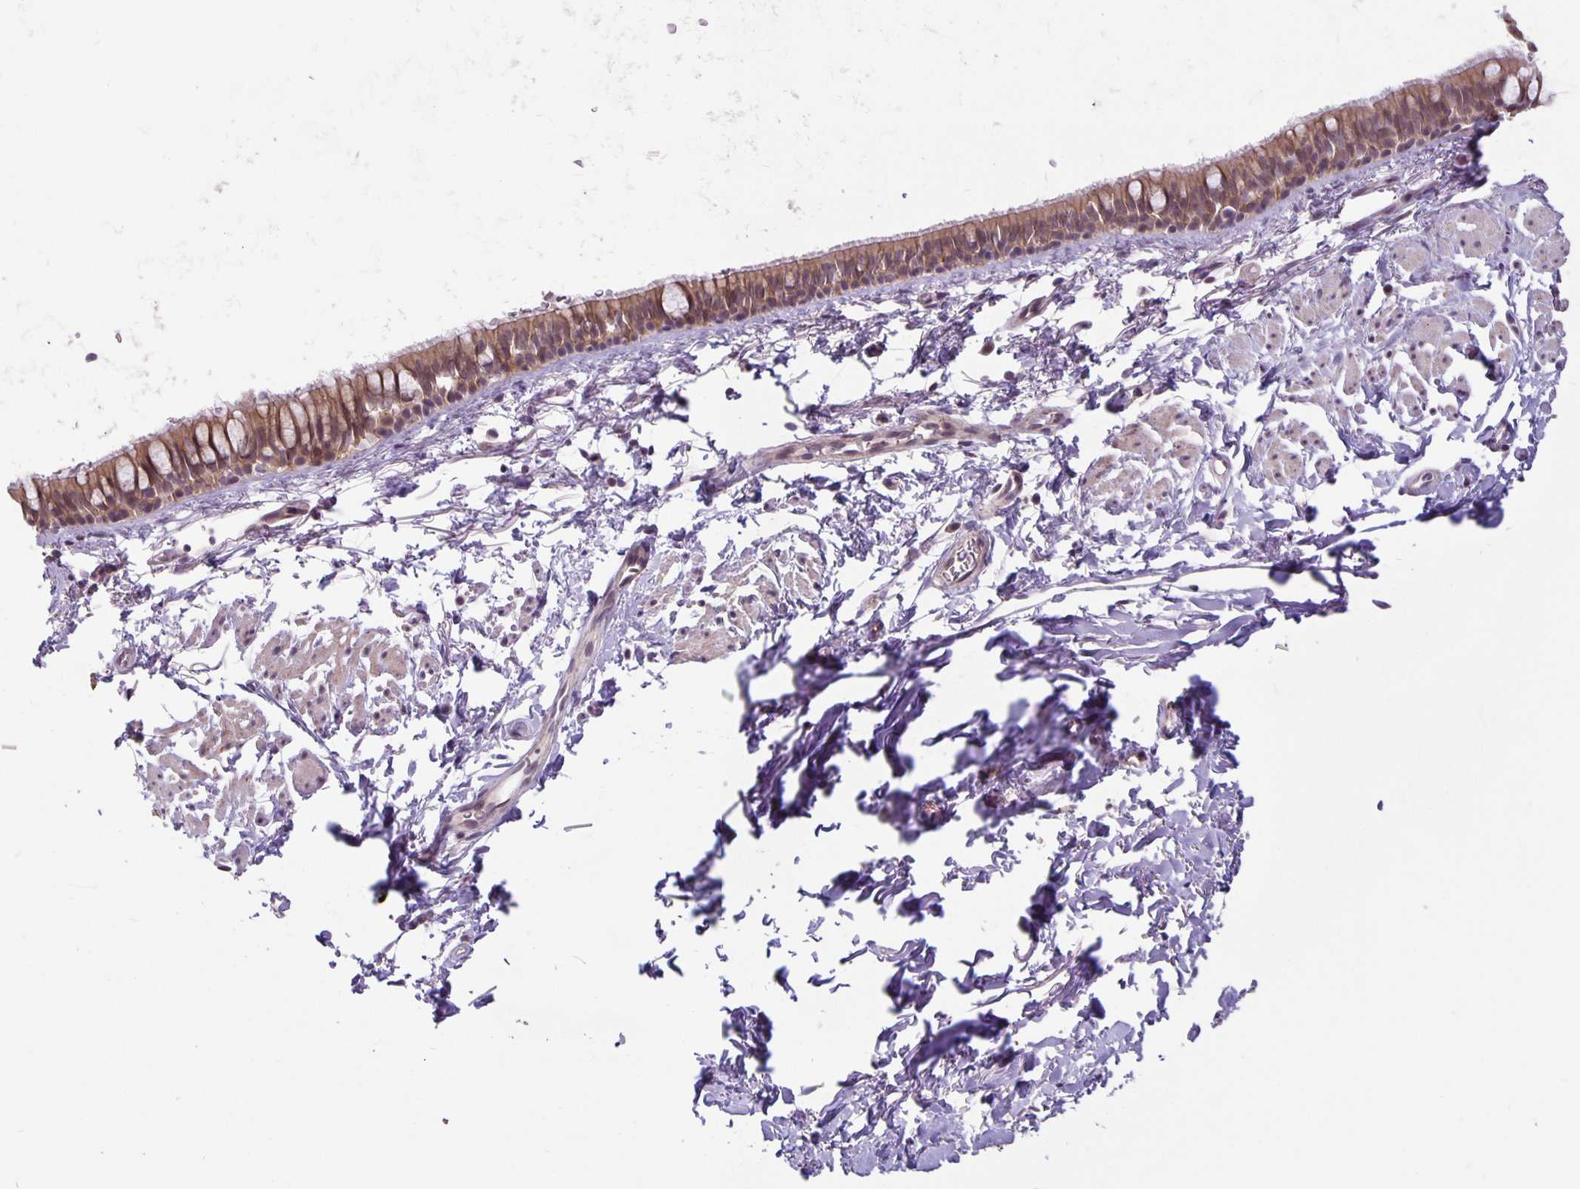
{"staining": {"intensity": "weak", "quantity": ">75%", "location": "cytoplasmic/membranous"}, "tissue": "bronchus", "cell_type": "Respiratory epithelial cells", "image_type": "normal", "snomed": [{"axis": "morphology", "description": "Normal tissue, NOS"}, {"axis": "topography", "description": "Lymph node"}, {"axis": "topography", "description": "Cartilage tissue"}, {"axis": "topography", "description": "Bronchus"}], "caption": "Protein staining reveals weak cytoplasmic/membranous expression in approximately >75% of respiratory epithelial cells in benign bronchus. (DAB (3,3'-diaminobenzidine) IHC with brightfield microscopy, high magnification).", "gene": "ARVCF", "patient": {"sex": "female", "age": 70}}